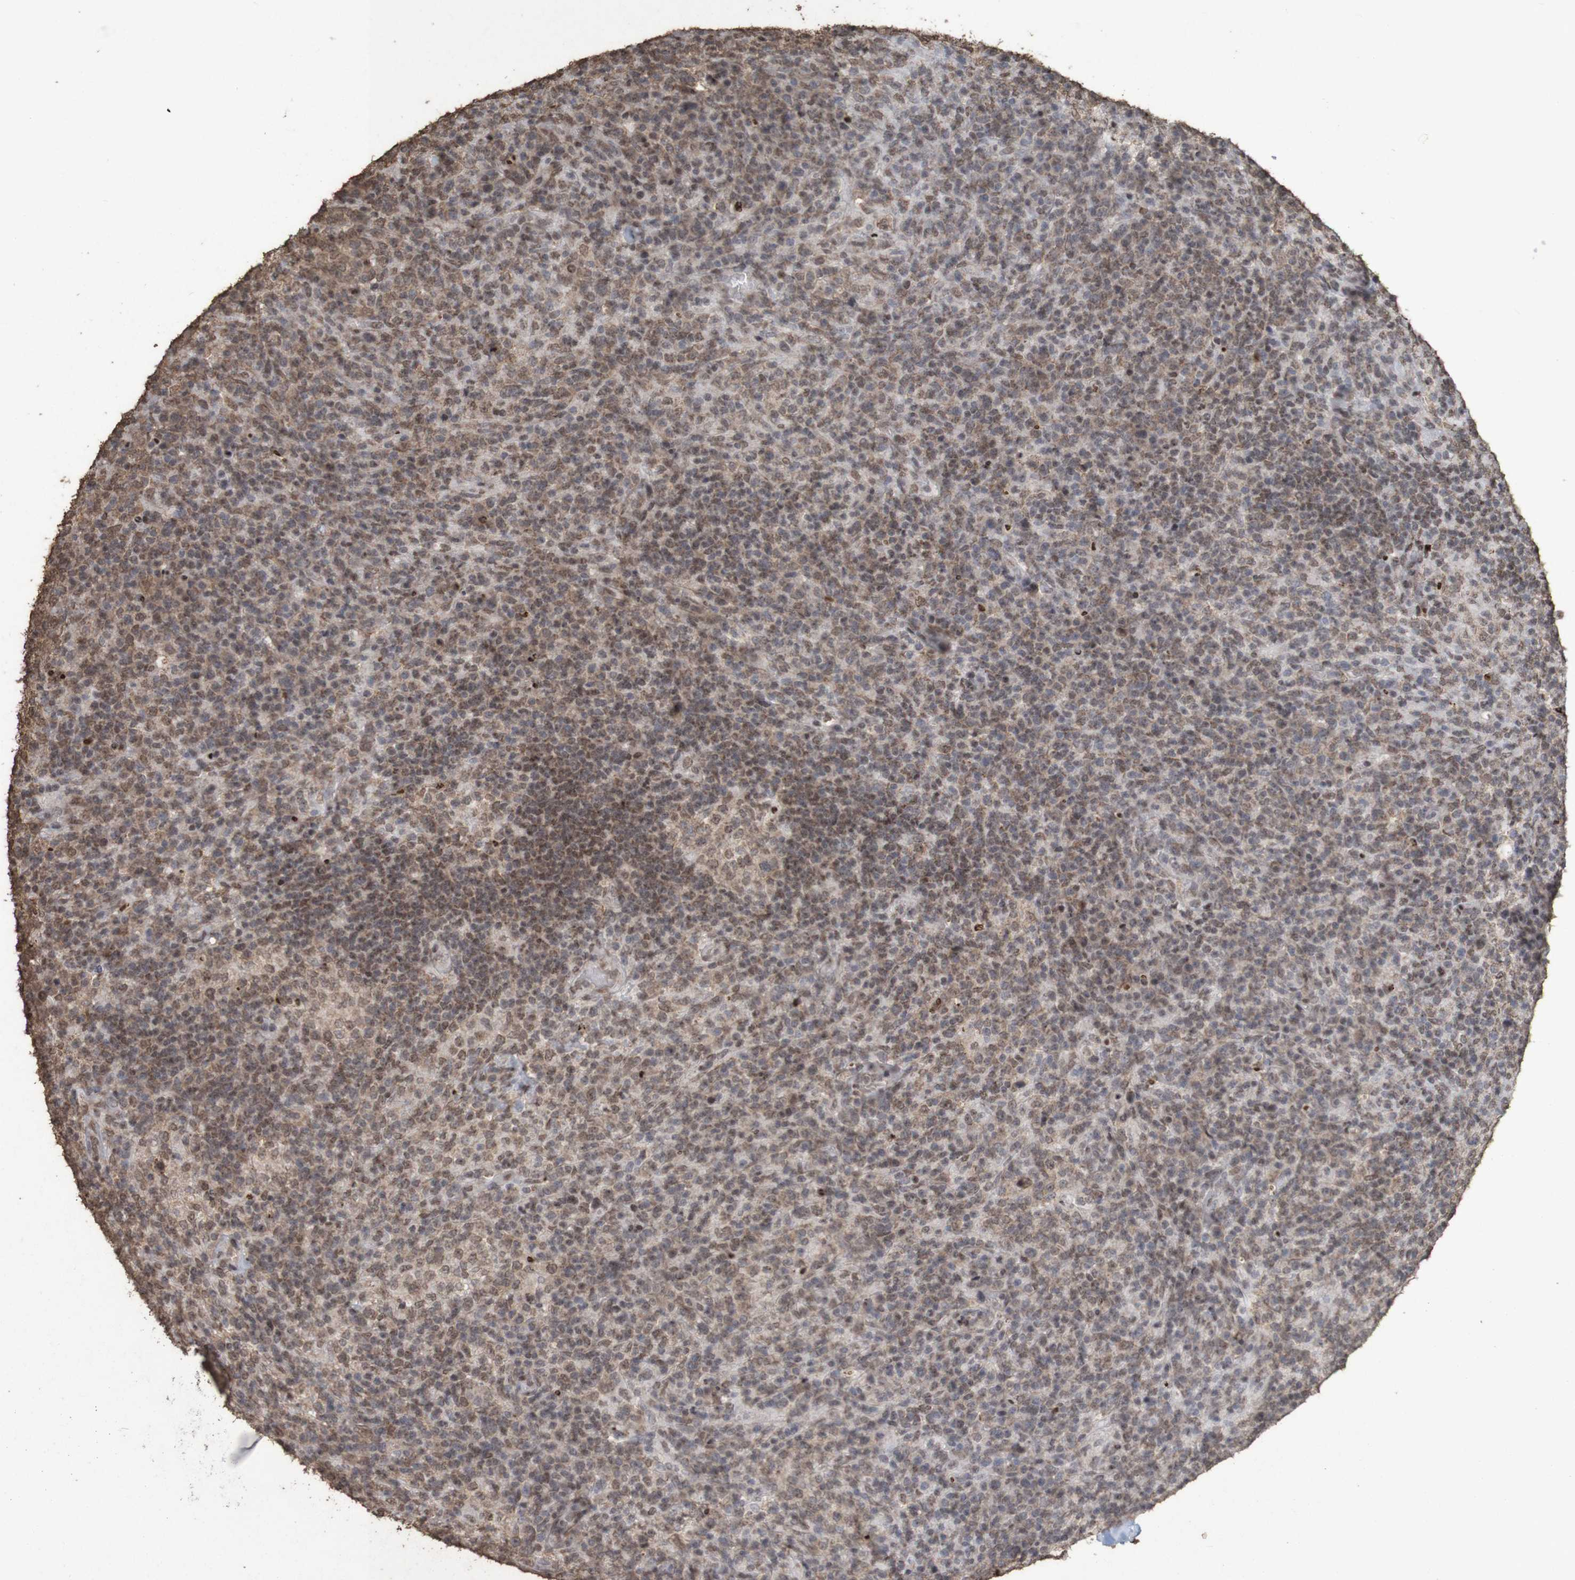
{"staining": {"intensity": "moderate", "quantity": "25%-75%", "location": "nuclear"}, "tissue": "lymphoma", "cell_type": "Tumor cells", "image_type": "cancer", "snomed": [{"axis": "morphology", "description": "Malignant lymphoma, non-Hodgkin's type, High grade"}, {"axis": "topography", "description": "Lymph node"}], "caption": "A histopathology image of lymphoma stained for a protein exhibits moderate nuclear brown staining in tumor cells.", "gene": "GFI1", "patient": {"sex": "female", "age": 76}}